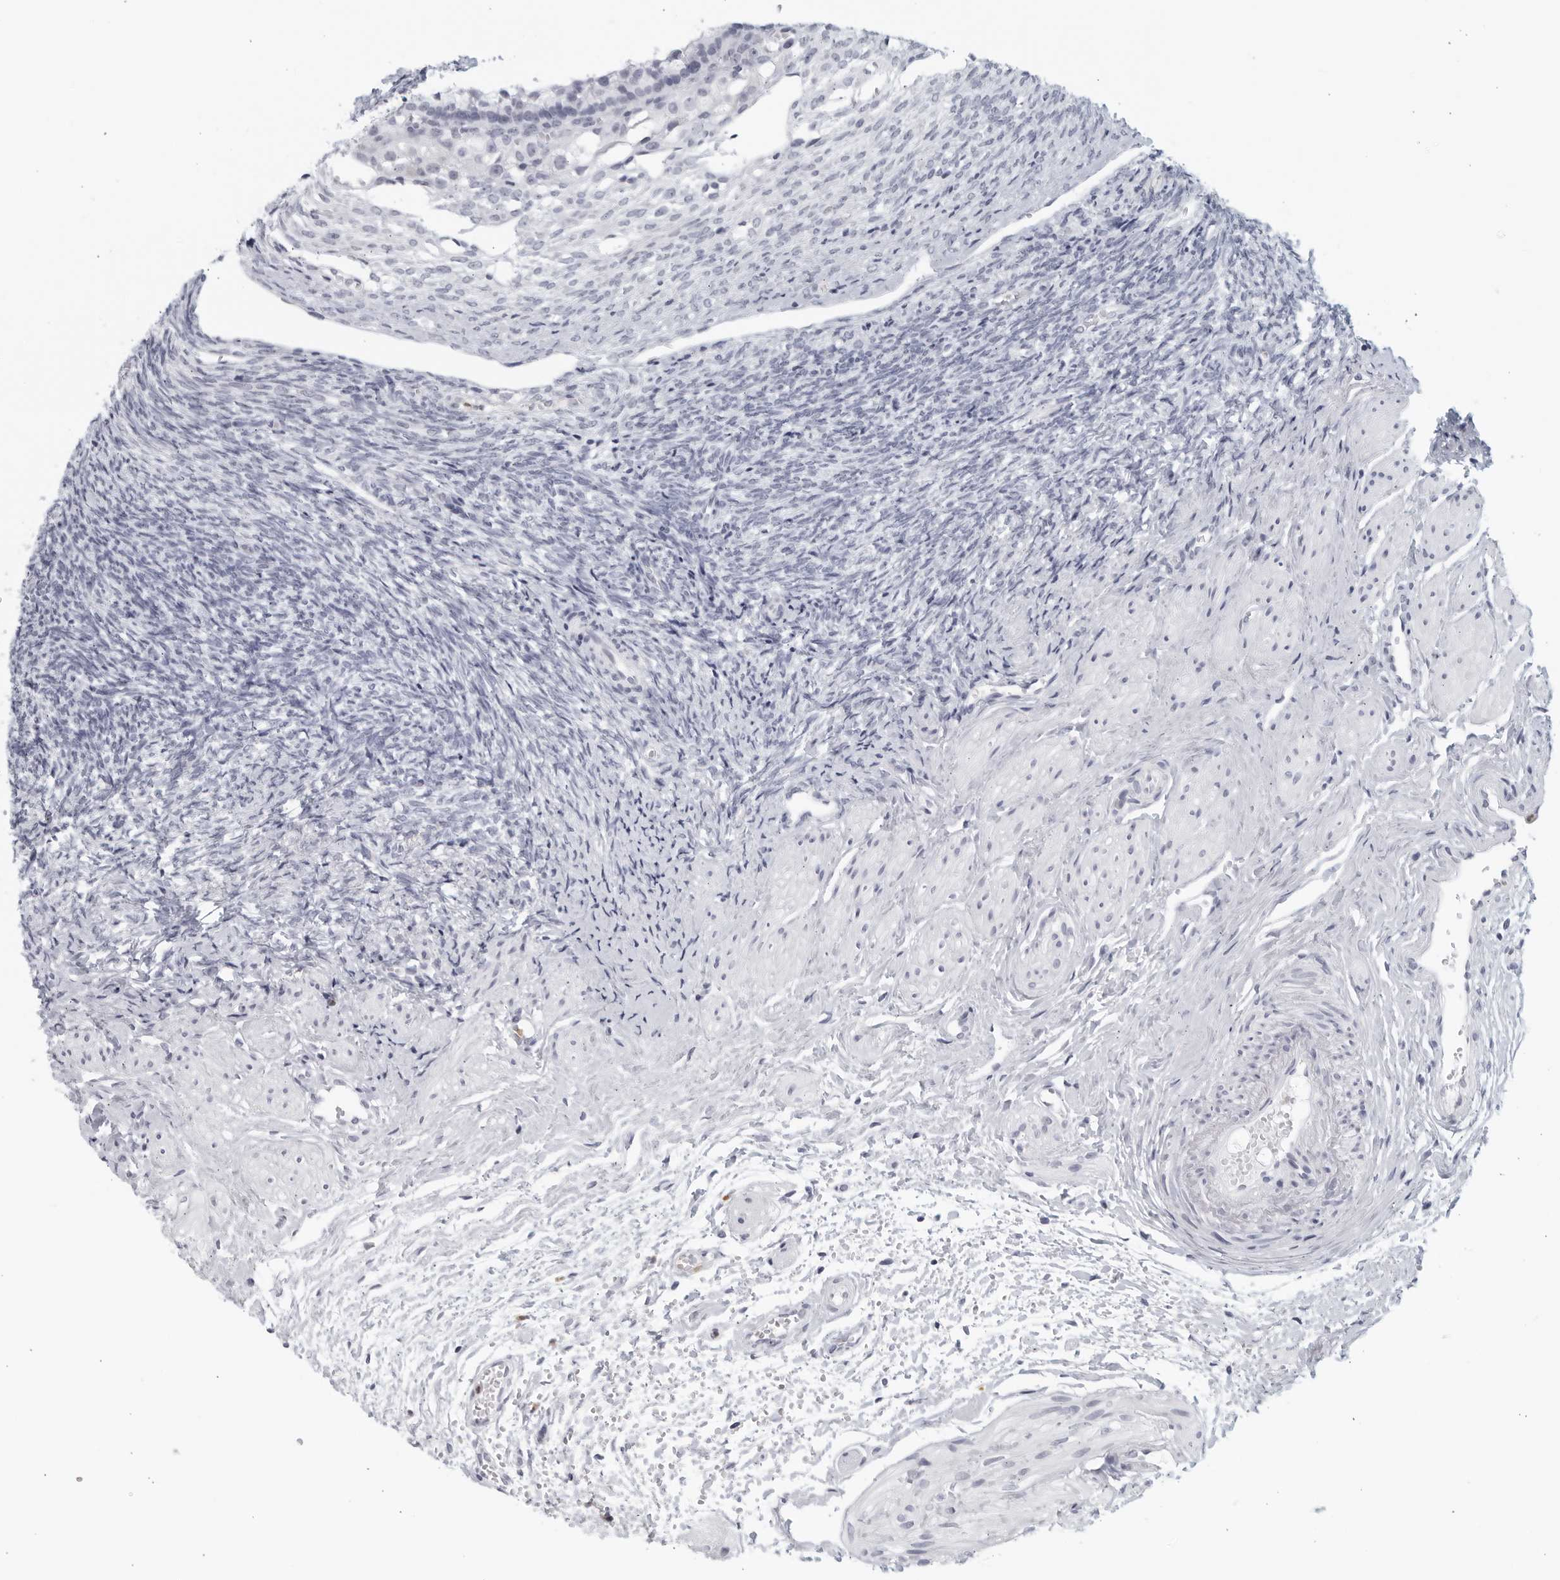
{"staining": {"intensity": "negative", "quantity": "none", "location": "none"}, "tissue": "ovary", "cell_type": "Follicle cells", "image_type": "normal", "snomed": [{"axis": "morphology", "description": "Normal tissue, NOS"}, {"axis": "topography", "description": "Ovary"}], "caption": "An immunohistochemistry image of benign ovary is shown. There is no staining in follicle cells of ovary.", "gene": "KLK7", "patient": {"sex": "female", "age": 41}}